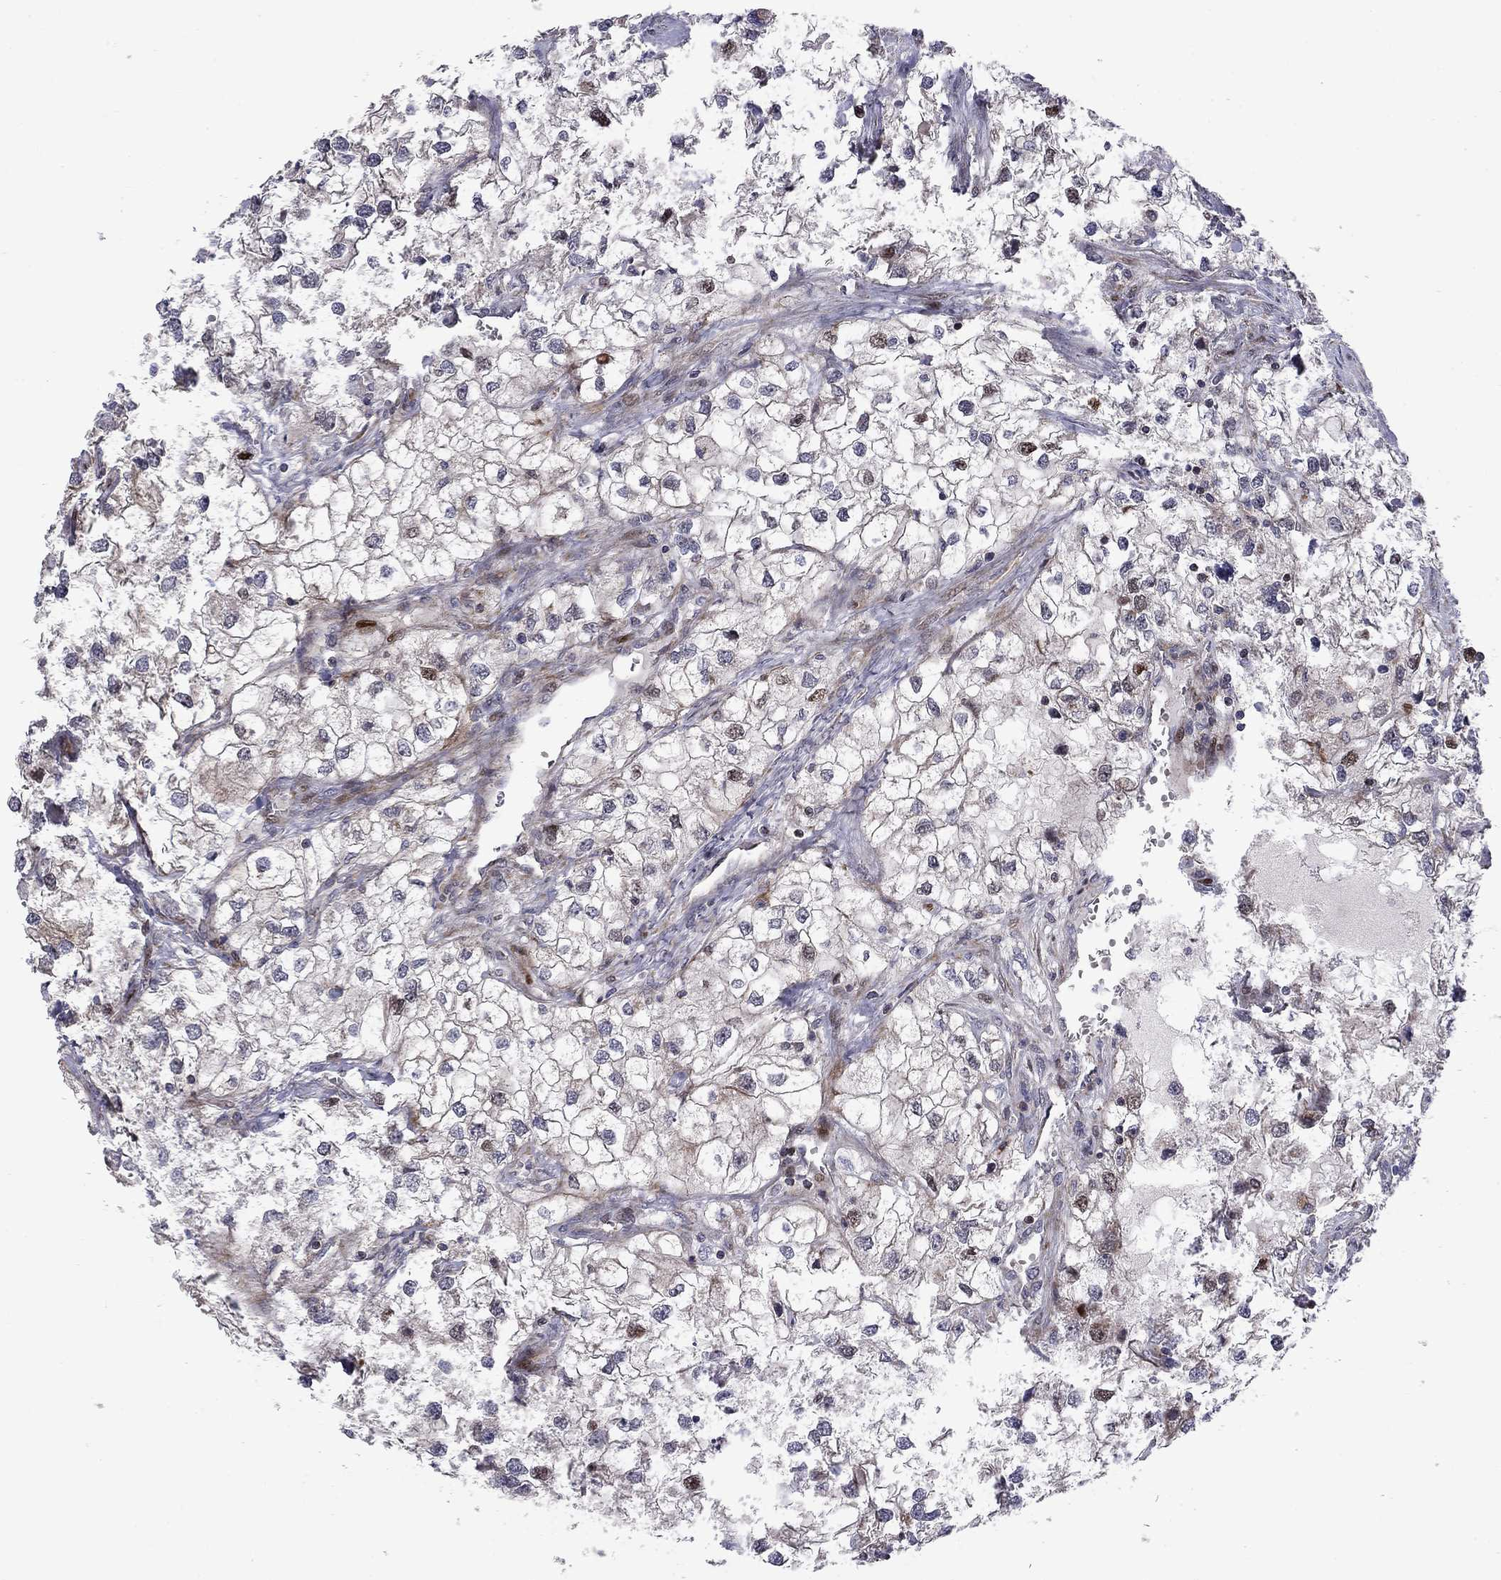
{"staining": {"intensity": "moderate", "quantity": "<25%", "location": "nuclear"}, "tissue": "renal cancer", "cell_type": "Tumor cells", "image_type": "cancer", "snomed": [{"axis": "morphology", "description": "Adenocarcinoma, NOS"}, {"axis": "topography", "description": "Kidney"}], "caption": "Renal adenocarcinoma tissue exhibits moderate nuclear staining in approximately <25% of tumor cells", "gene": "MIOS", "patient": {"sex": "male", "age": 59}}